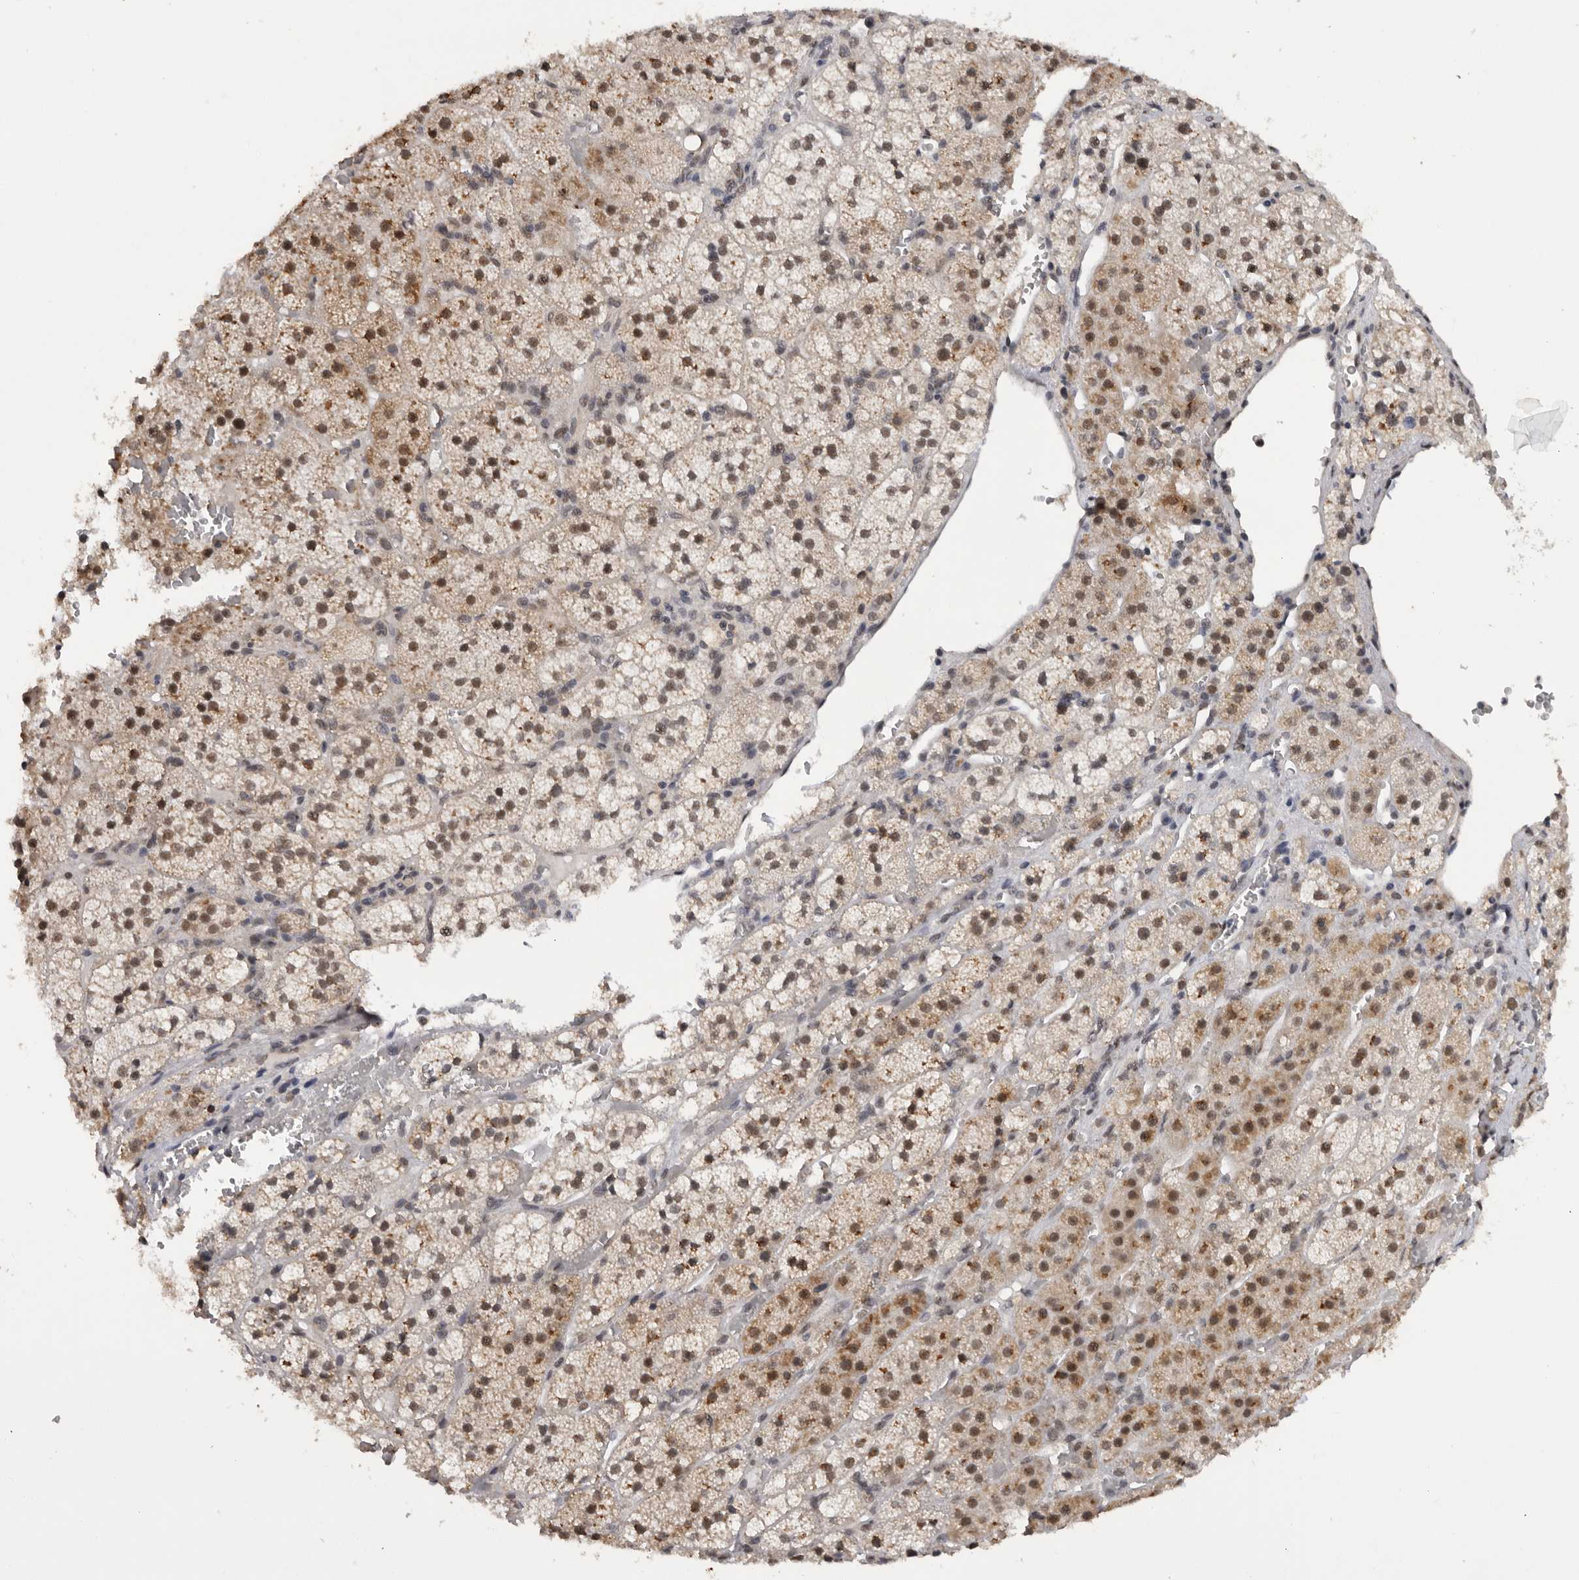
{"staining": {"intensity": "moderate", "quantity": ">75%", "location": "cytoplasmic/membranous,nuclear"}, "tissue": "adrenal gland", "cell_type": "Glandular cells", "image_type": "normal", "snomed": [{"axis": "morphology", "description": "Normal tissue, NOS"}, {"axis": "topography", "description": "Adrenal gland"}], "caption": "Immunohistochemical staining of normal human adrenal gland shows medium levels of moderate cytoplasmic/membranous,nuclear expression in approximately >75% of glandular cells.", "gene": "PPP1R10", "patient": {"sex": "female", "age": 44}}